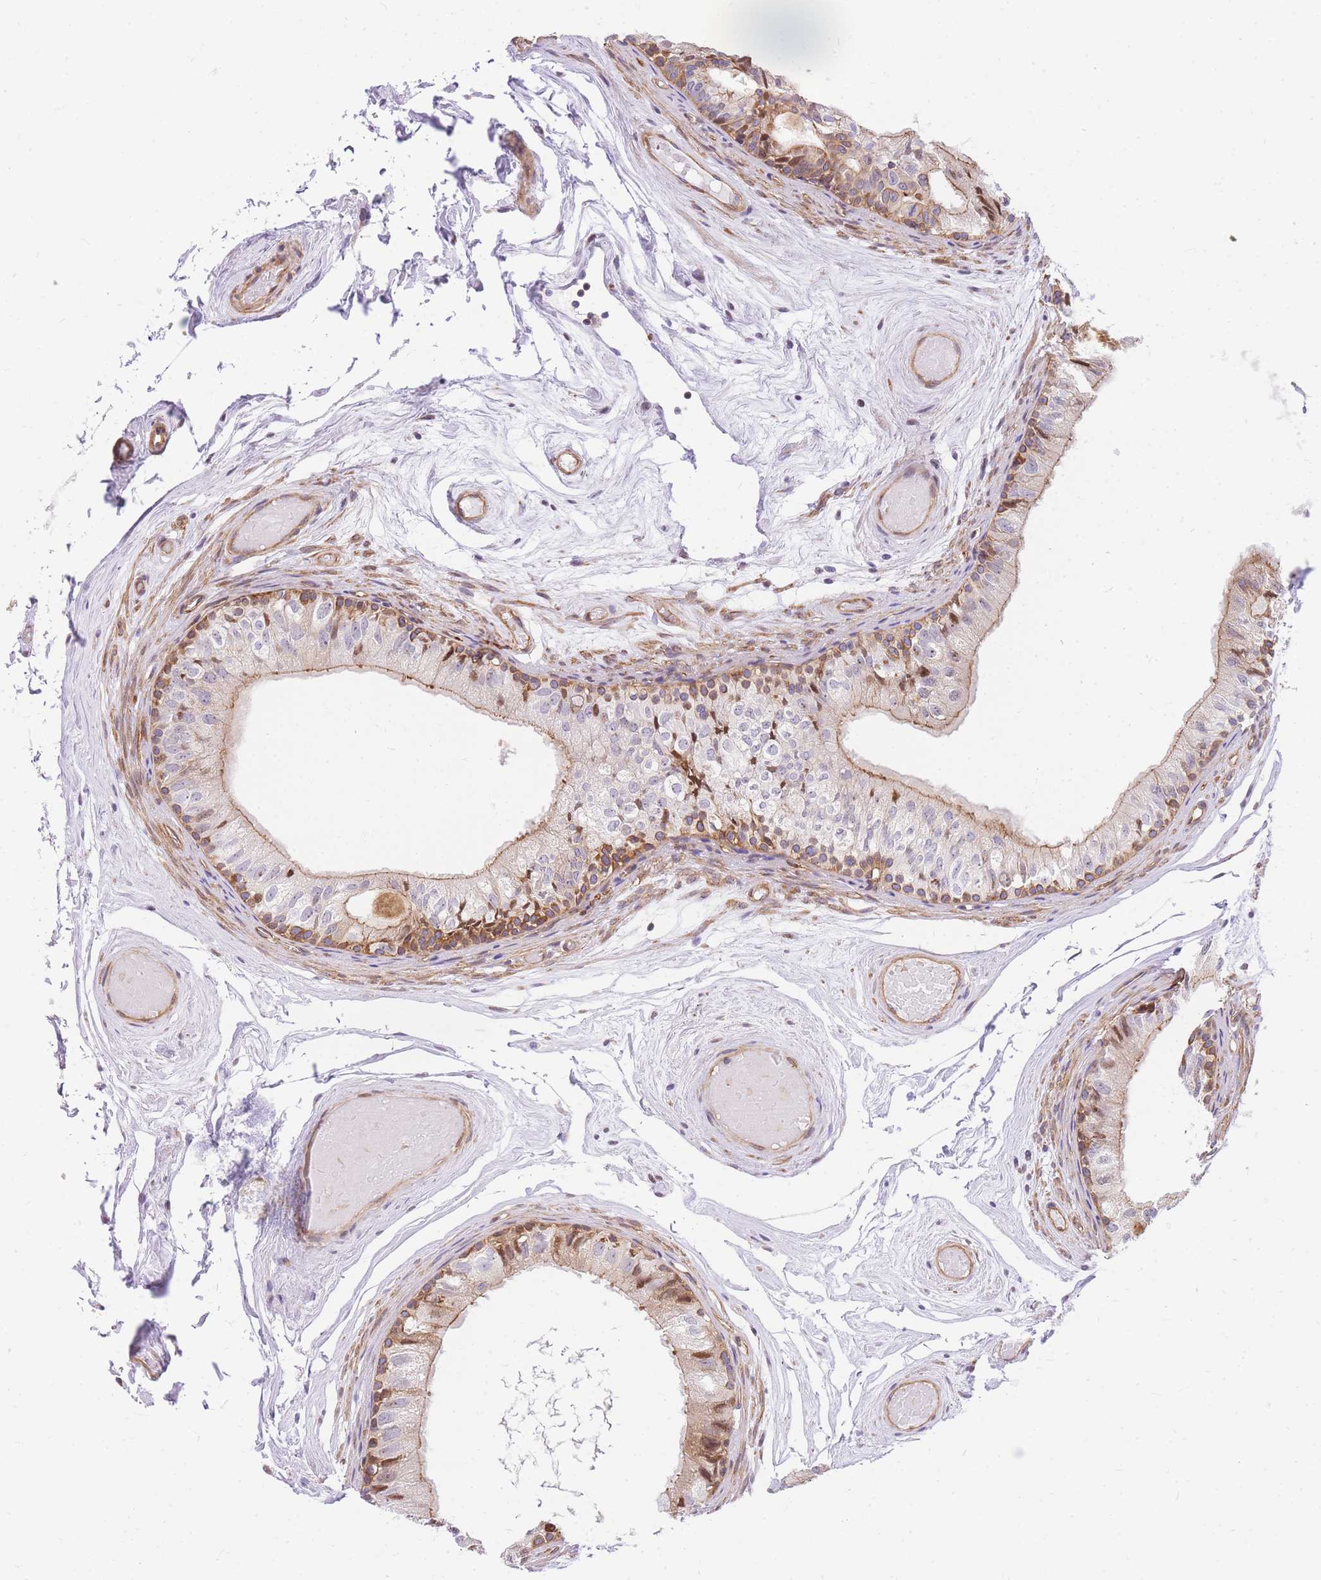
{"staining": {"intensity": "moderate", "quantity": "25%-75%", "location": "cytoplasmic/membranous"}, "tissue": "epididymis", "cell_type": "Glandular cells", "image_type": "normal", "snomed": [{"axis": "morphology", "description": "Normal tissue, NOS"}, {"axis": "topography", "description": "Epididymis"}], "caption": "IHC staining of unremarkable epididymis, which shows medium levels of moderate cytoplasmic/membranous expression in approximately 25%-75% of glandular cells indicating moderate cytoplasmic/membranous protein positivity. The staining was performed using DAB (3,3'-diaminobenzidine) (brown) for protein detection and nuclei were counterstained in hematoxylin (blue).", "gene": "S100PBP", "patient": {"sex": "male", "age": 79}}